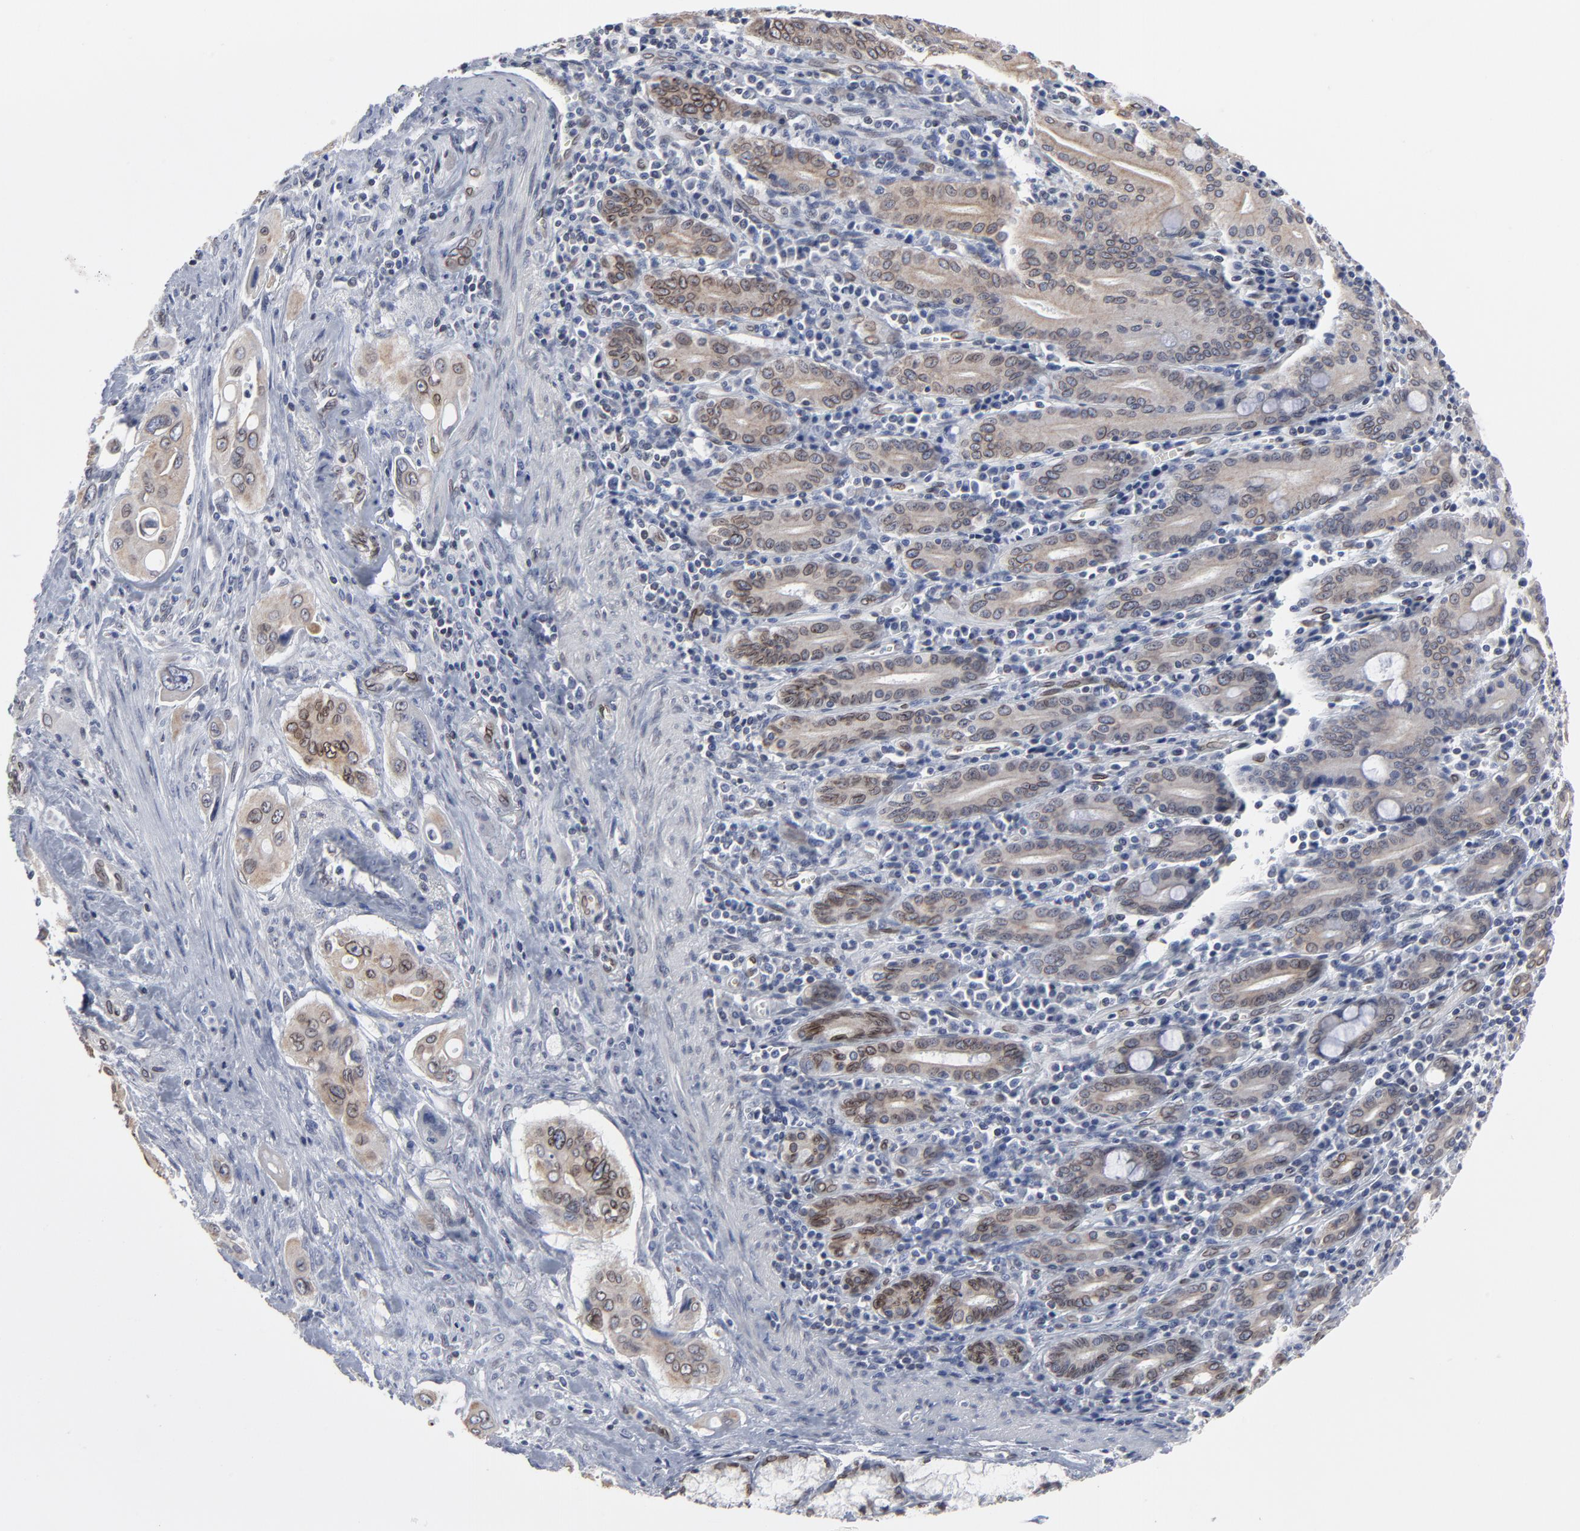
{"staining": {"intensity": "weak", "quantity": ">75%", "location": "cytoplasmic/membranous,nuclear"}, "tissue": "pancreatic cancer", "cell_type": "Tumor cells", "image_type": "cancer", "snomed": [{"axis": "morphology", "description": "Adenocarcinoma, NOS"}, {"axis": "topography", "description": "Pancreas"}], "caption": "A high-resolution image shows IHC staining of pancreatic cancer, which reveals weak cytoplasmic/membranous and nuclear positivity in about >75% of tumor cells. The protein of interest is stained brown, and the nuclei are stained in blue (DAB (3,3'-diaminobenzidine) IHC with brightfield microscopy, high magnification).", "gene": "SYNE2", "patient": {"sex": "male", "age": 77}}